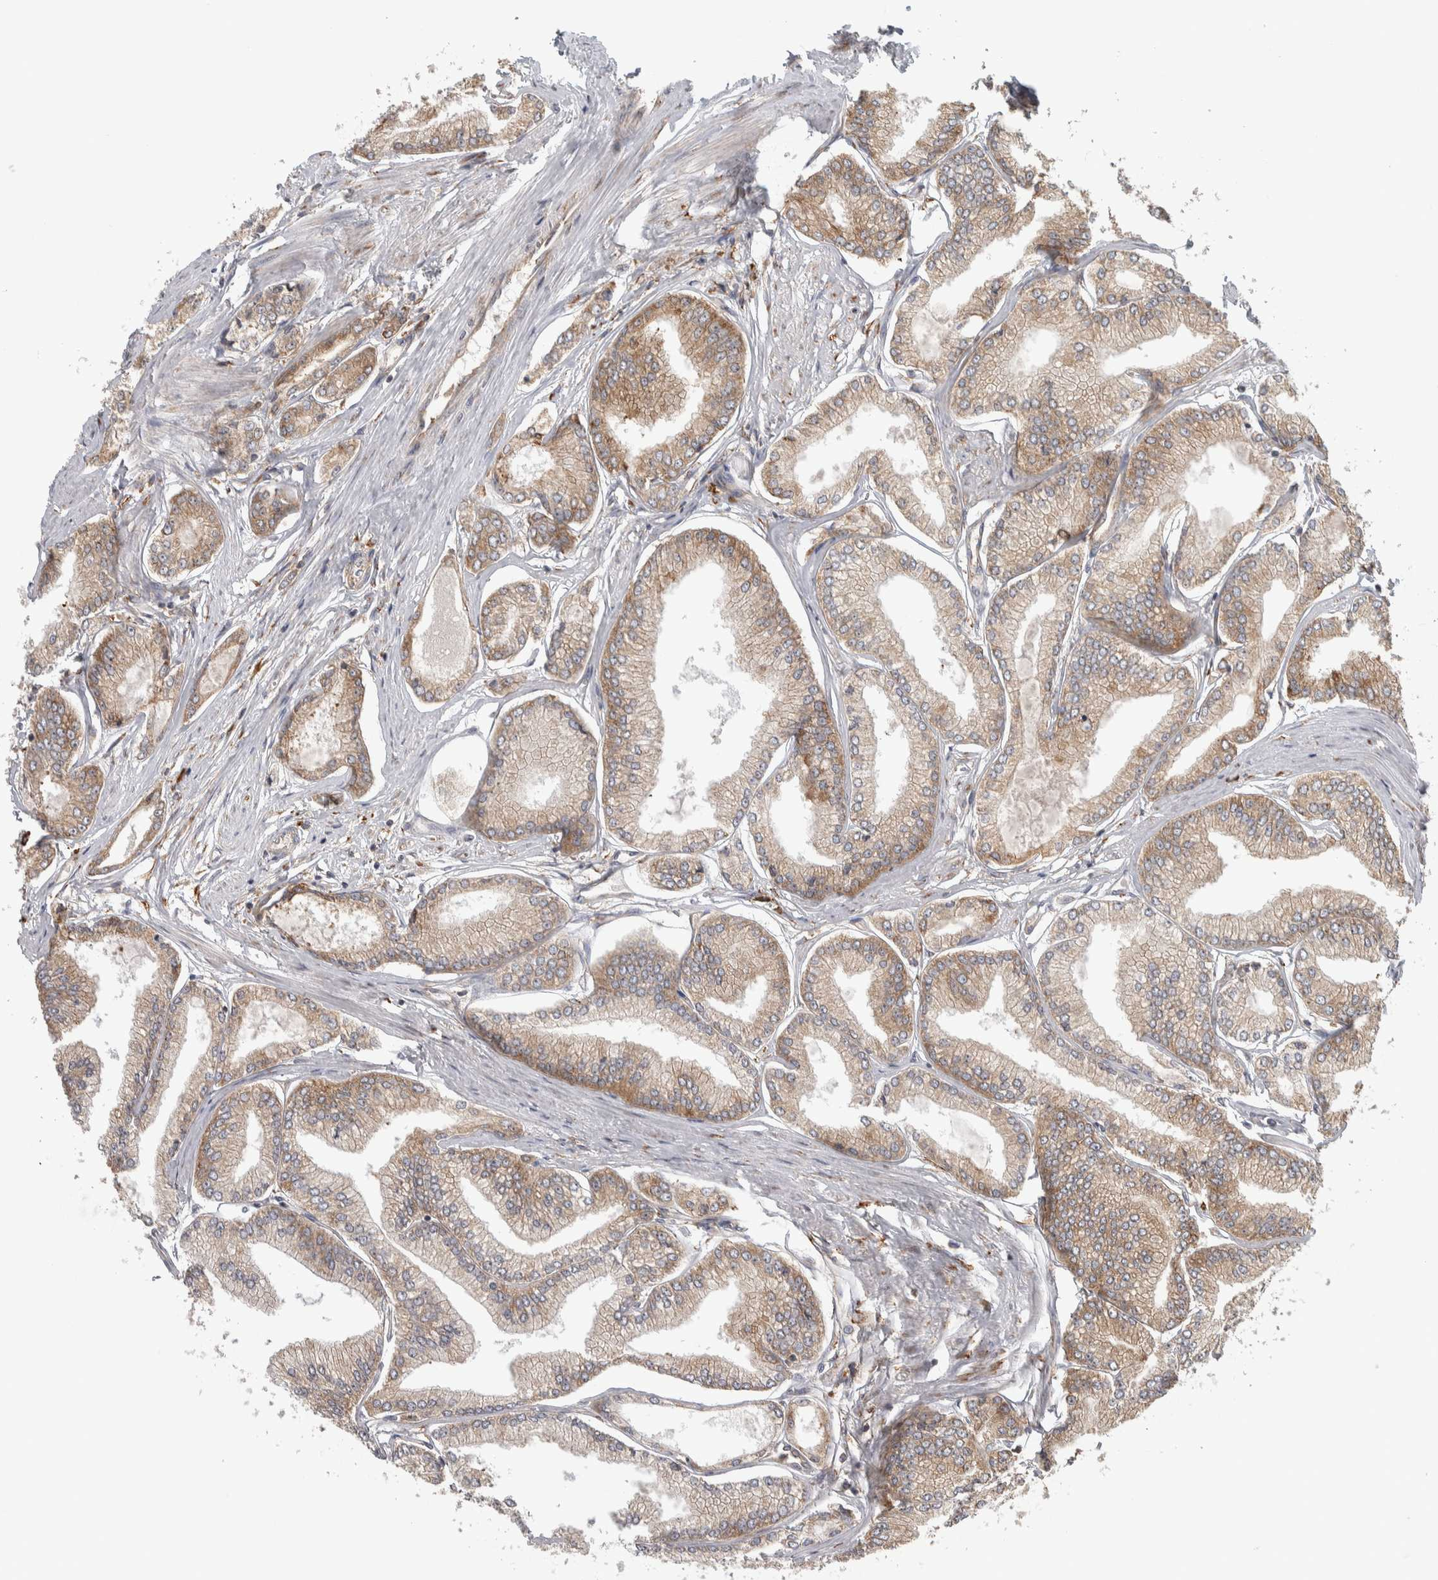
{"staining": {"intensity": "moderate", "quantity": ">75%", "location": "cytoplasmic/membranous"}, "tissue": "prostate cancer", "cell_type": "Tumor cells", "image_type": "cancer", "snomed": [{"axis": "morphology", "description": "Adenocarcinoma, Low grade"}, {"axis": "topography", "description": "Prostate"}], "caption": "Protein expression by immunohistochemistry (IHC) demonstrates moderate cytoplasmic/membranous positivity in about >75% of tumor cells in adenocarcinoma (low-grade) (prostate).", "gene": "EIF3H", "patient": {"sex": "male", "age": 52}}